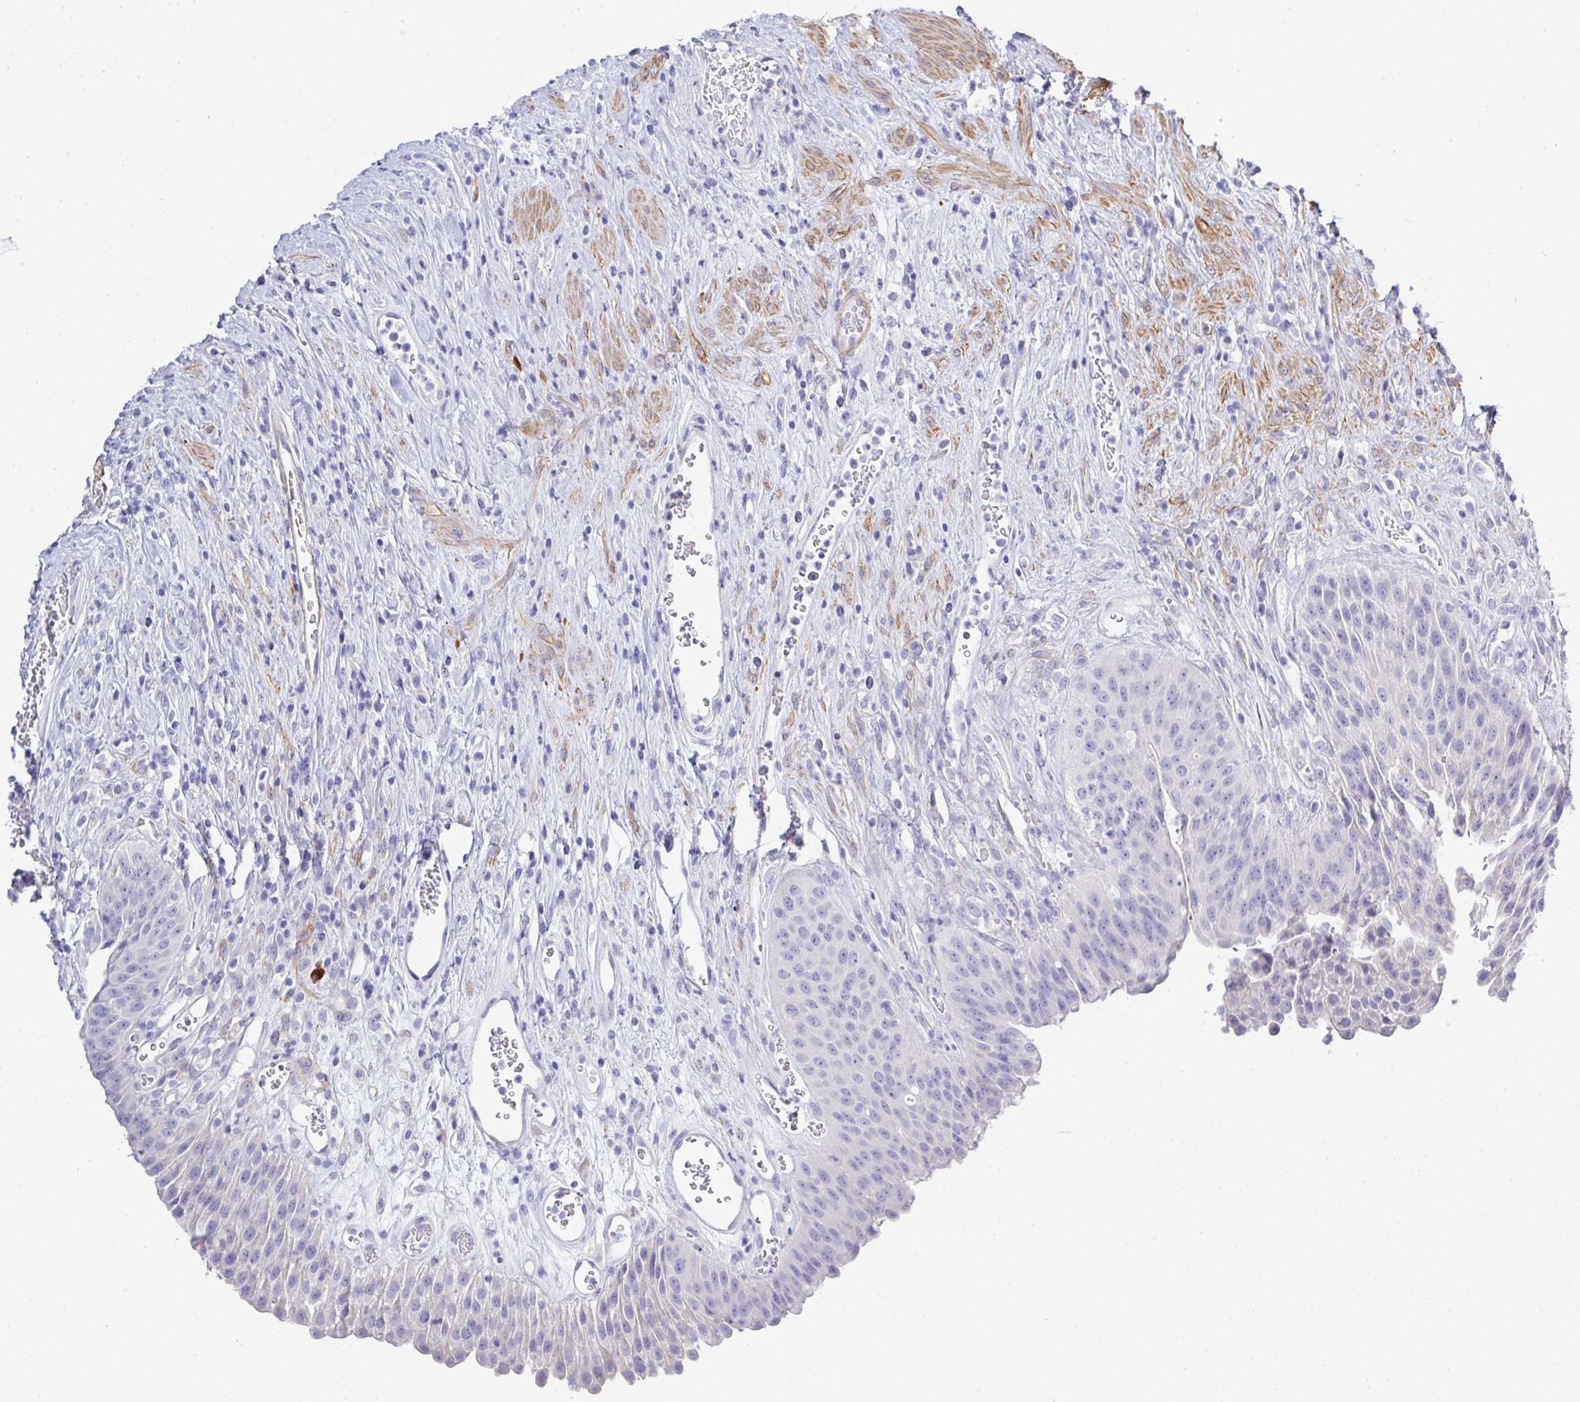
{"staining": {"intensity": "negative", "quantity": "none", "location": "none"}, "tissue": "urinary bladder", "cell_type": "Urothelial cells", "image_type": "normal", "snomed": [{"axis": "morphology", "description": "Normal tissue, NOS"}, {"axis": "topography", "description": "Urinary bladder"}], "caption": "DAB immunohistochemical staining of normal human urinary bladder reveals no significant staining in urothelial cells.", "gene": "MED11", "patient": {"sex": "female", "age": 56}}